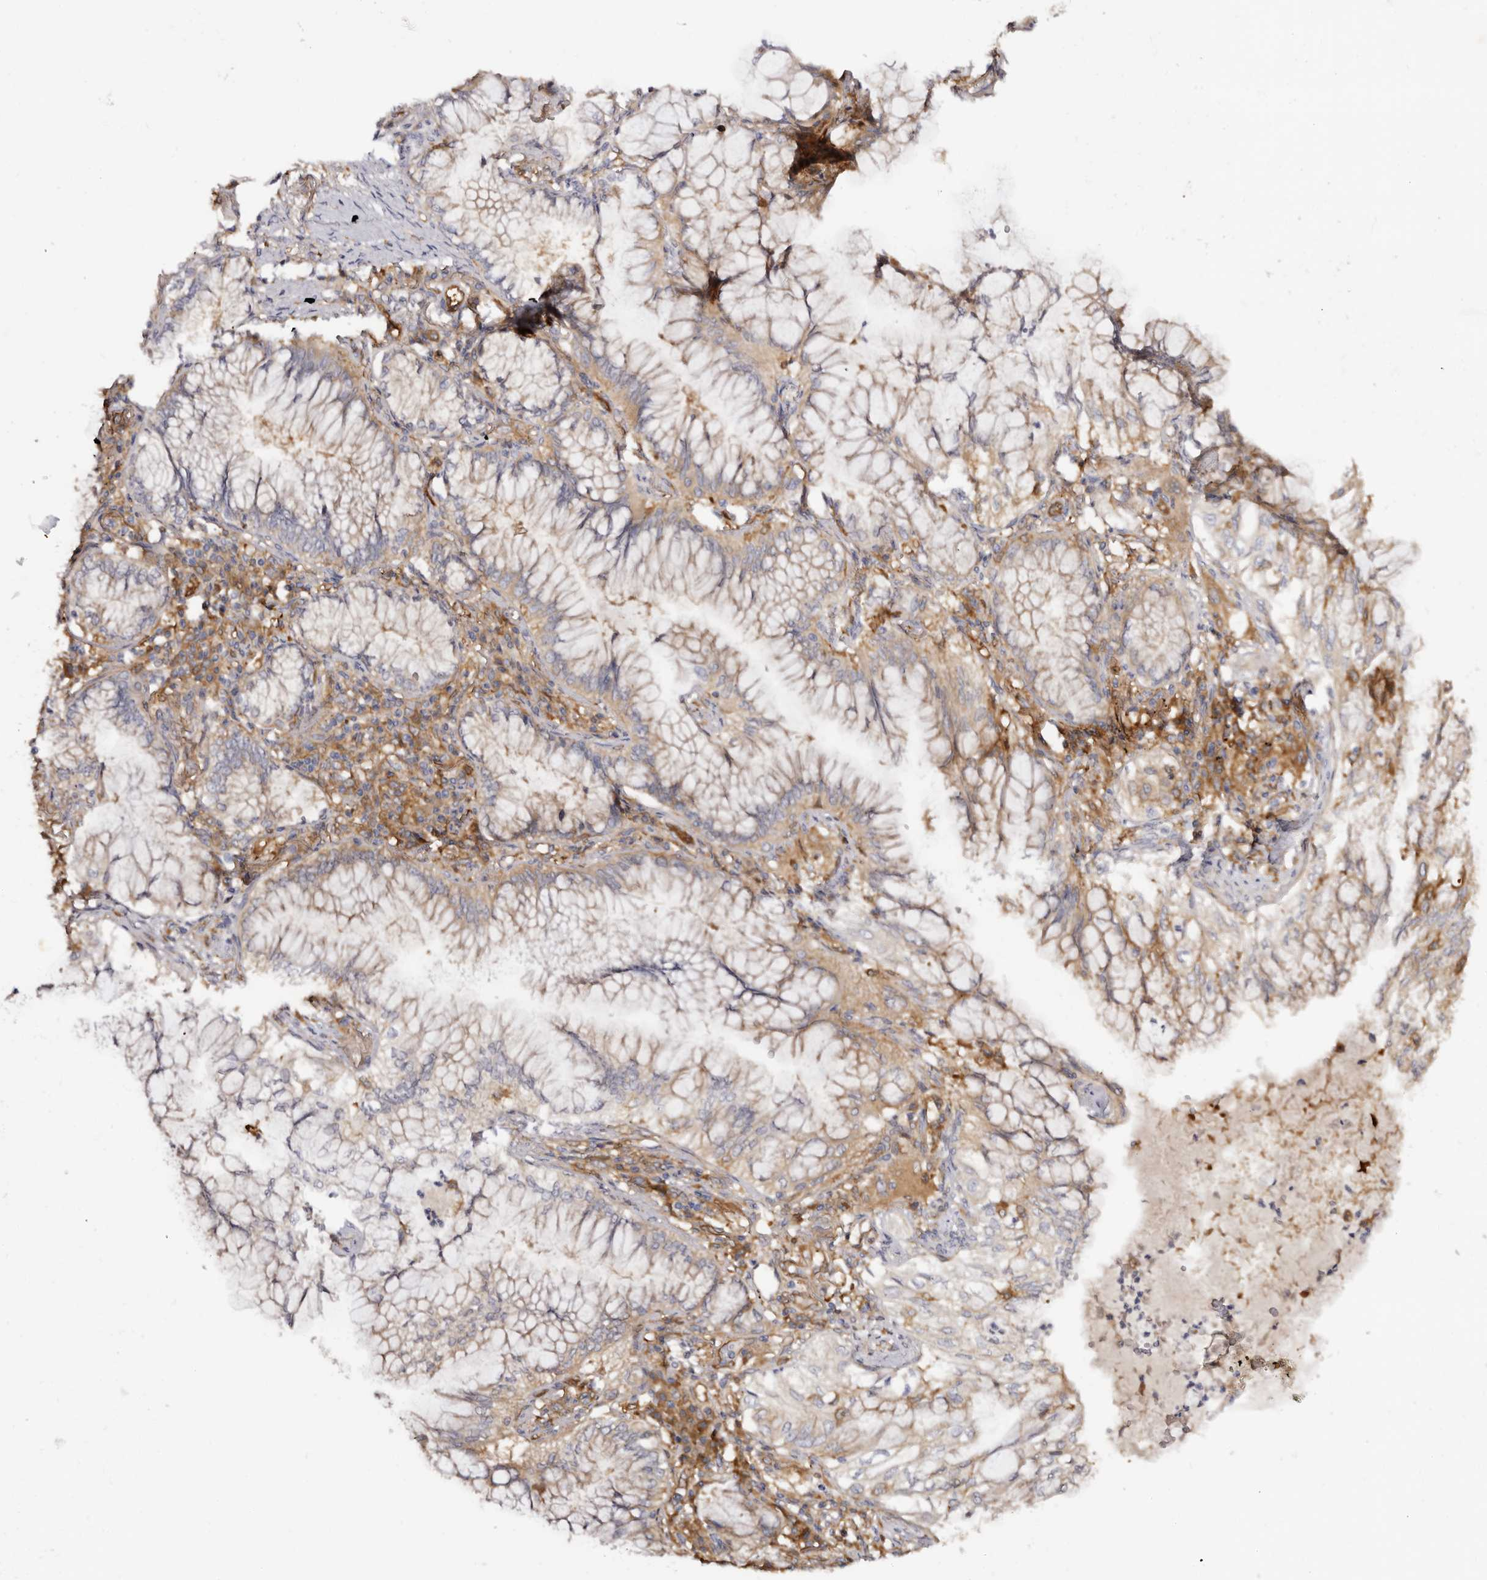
{"staining": {"intensity": "weak", "quantity": "<25%", "location": "cytoplasmic/membranous"}, "tissue": "lung cancer", "cell_type": "Tumor cells", "image_type": "cancer", "snomed": [{"axis": "morphology", "description": "Adenocarcinoma, NOS"}, {"axis": "topography", "description": "Lung"}], "caption": "Immunohistochemistry image of lung cancer stained for a protein (brown), which demonstrates no positivity in tumor cells.", "gene": "LAP3", "patient": {"sex": "female", "age": 70}}